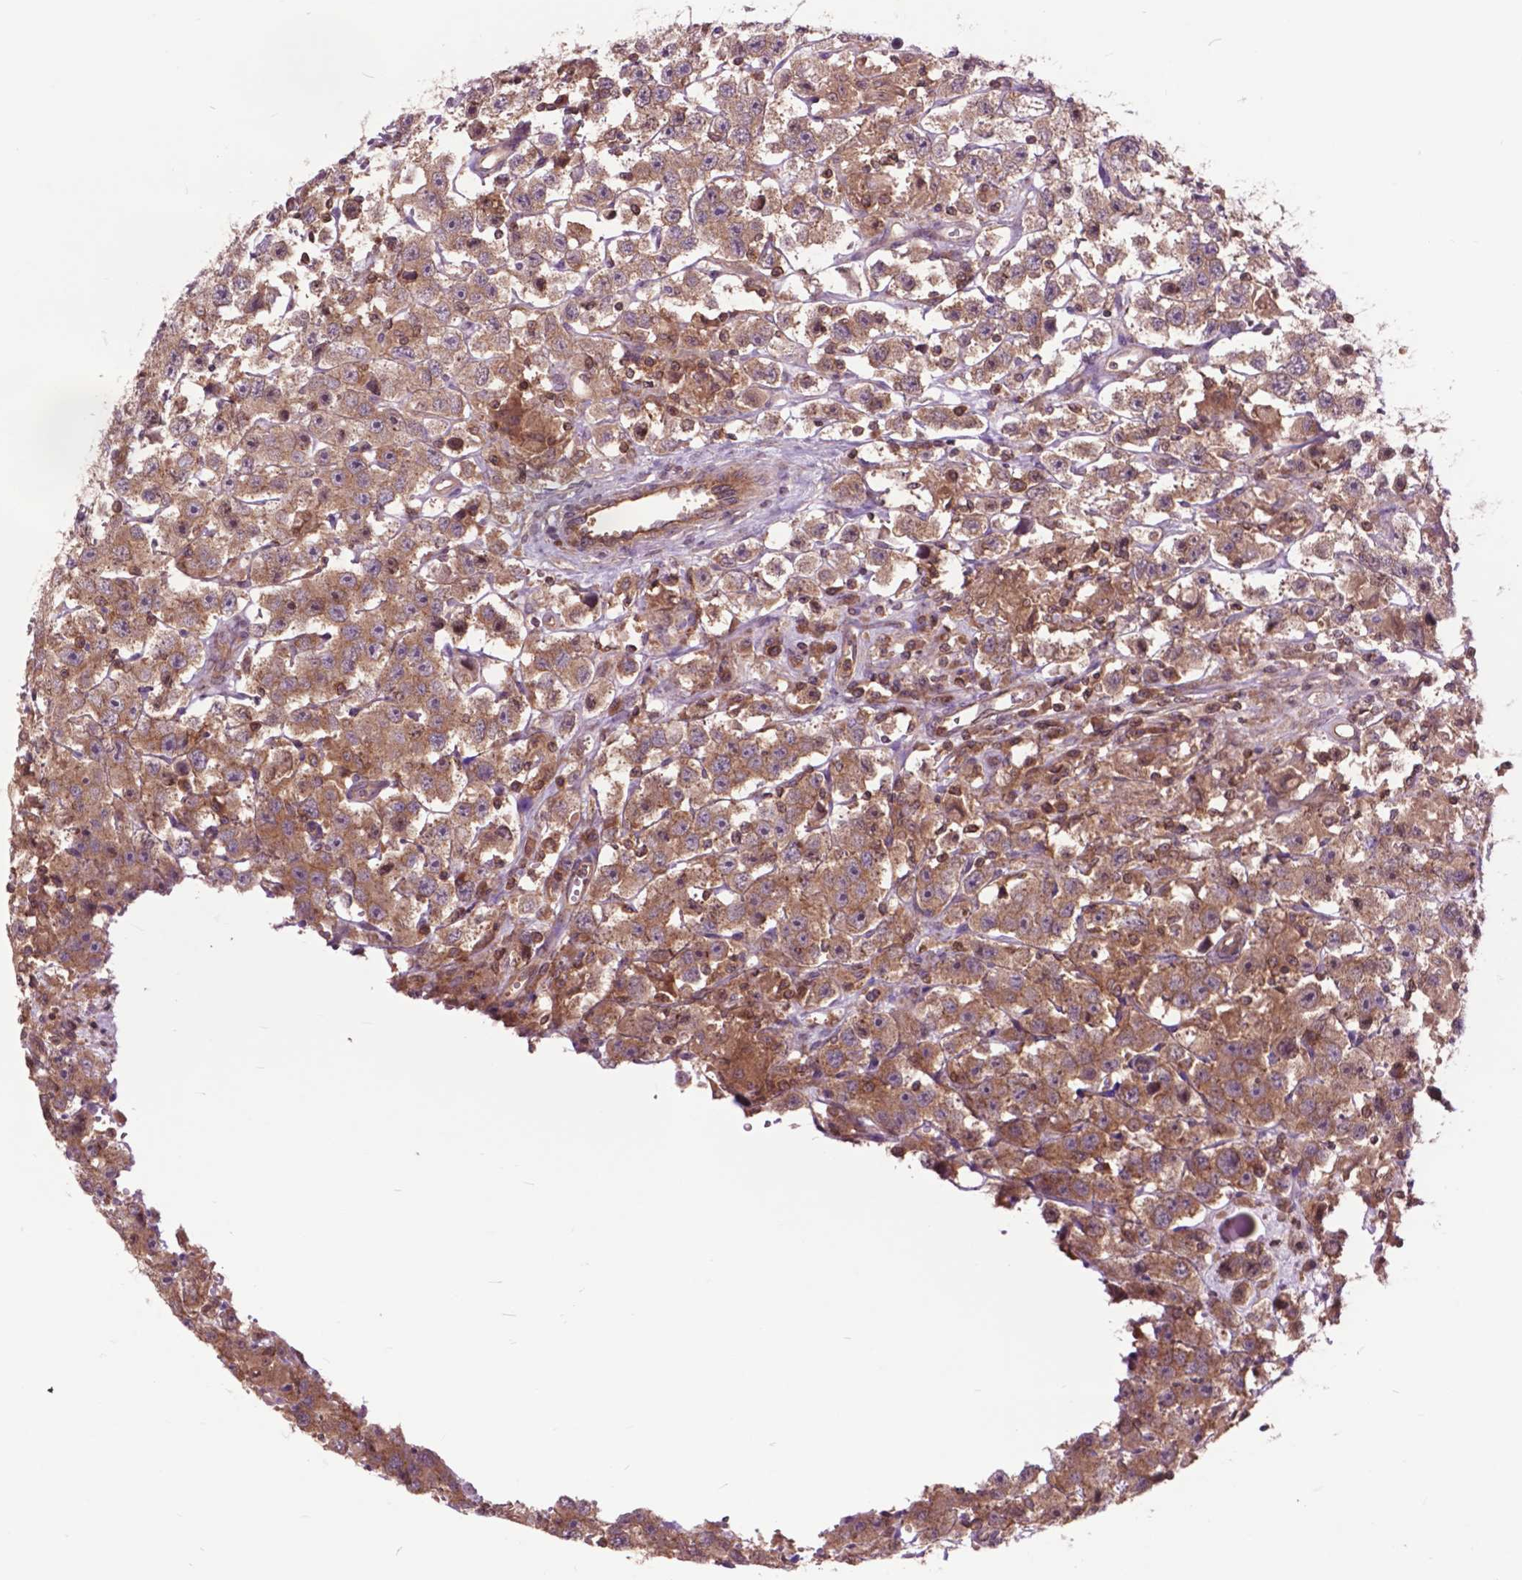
{"staining": {"intensity": "moderate", "quantity": ">75%", "location": "cytoplasmic/membranous"}, "tissue": "testis cancer", "cell_type": "Tumor cells", "image_type": "cancer", "snomed": [{"axis": "morphology", "description": "Seminoma, NOS"}, {"axis": "topography", "description": "Testis"}], "caption": "The histopathology image demonstrates staining of testis seminoma, revealing moderate cytoplasmic/membranous protein expression (brown color) within tumor cells. (brown staining indicates protein expression, while blue staining denotes nuclei).", "gene": "ARAF", "patient": {"sex": "male", "age": 45}}